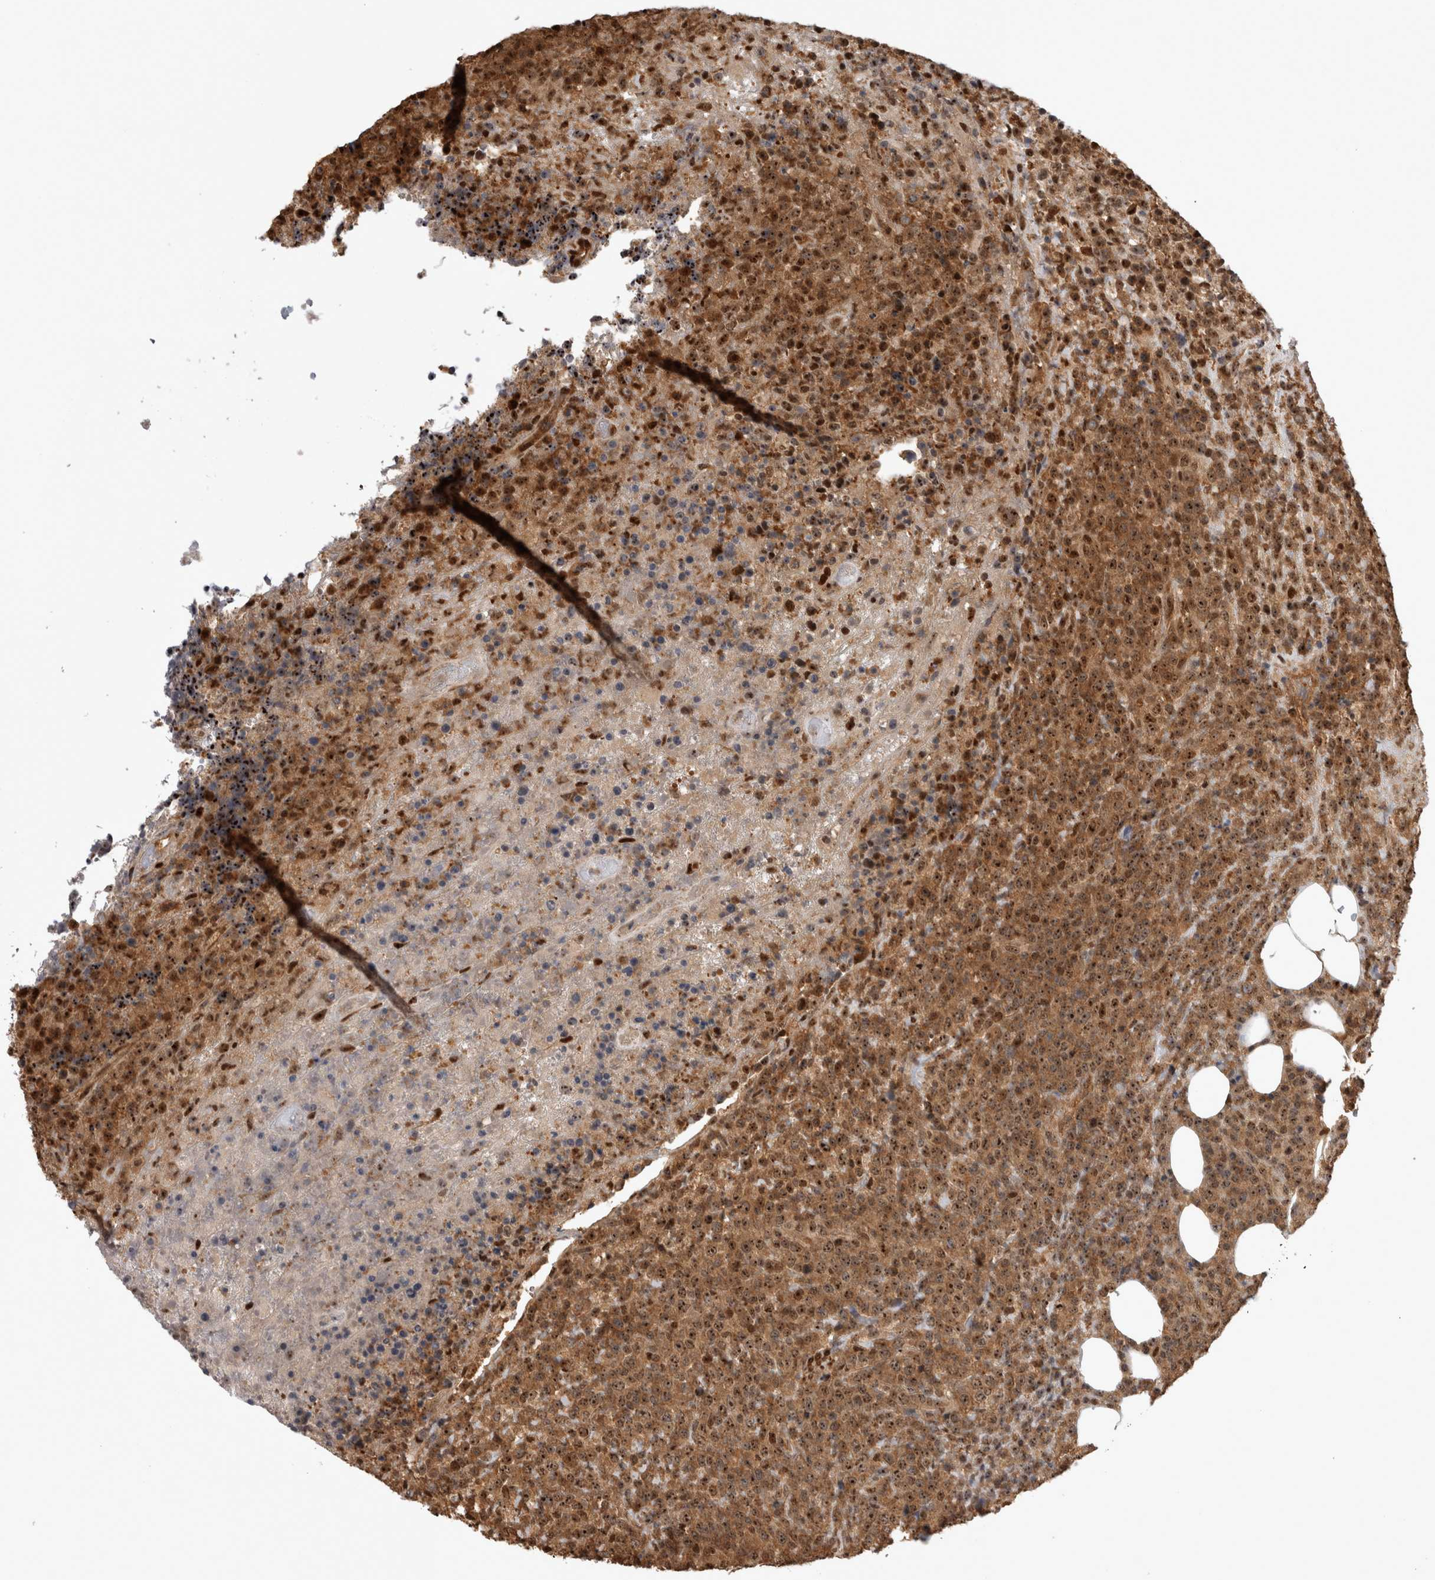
{"staining": {"intensity": "strong", "quantity": "25%-75%", "location": "cytoplasmic/membranous,nuclear"}, "tissue": "lymphoma", "cell_type": "Tumor cells", "image_type": "cancer", "snomed": [{"axis": "morphology", "description": "Malignant lymphoma, non-Hodgkin's type, High grade"}, {"axis": "topography", "description": "Lymph node"}], "caption": "Immunohistochemical staining of high-grade malignant lymphoma, non-Hodgkin's type exhibits strong cytoplasmic/membranous and nuclear protein expression in approximately 25%-75% of tumor cells. Ihc stains the protein in brown and the nuclei are stained blue.", "gene": "TDRD7", "patient": {"sex": "male", "age": 13}}